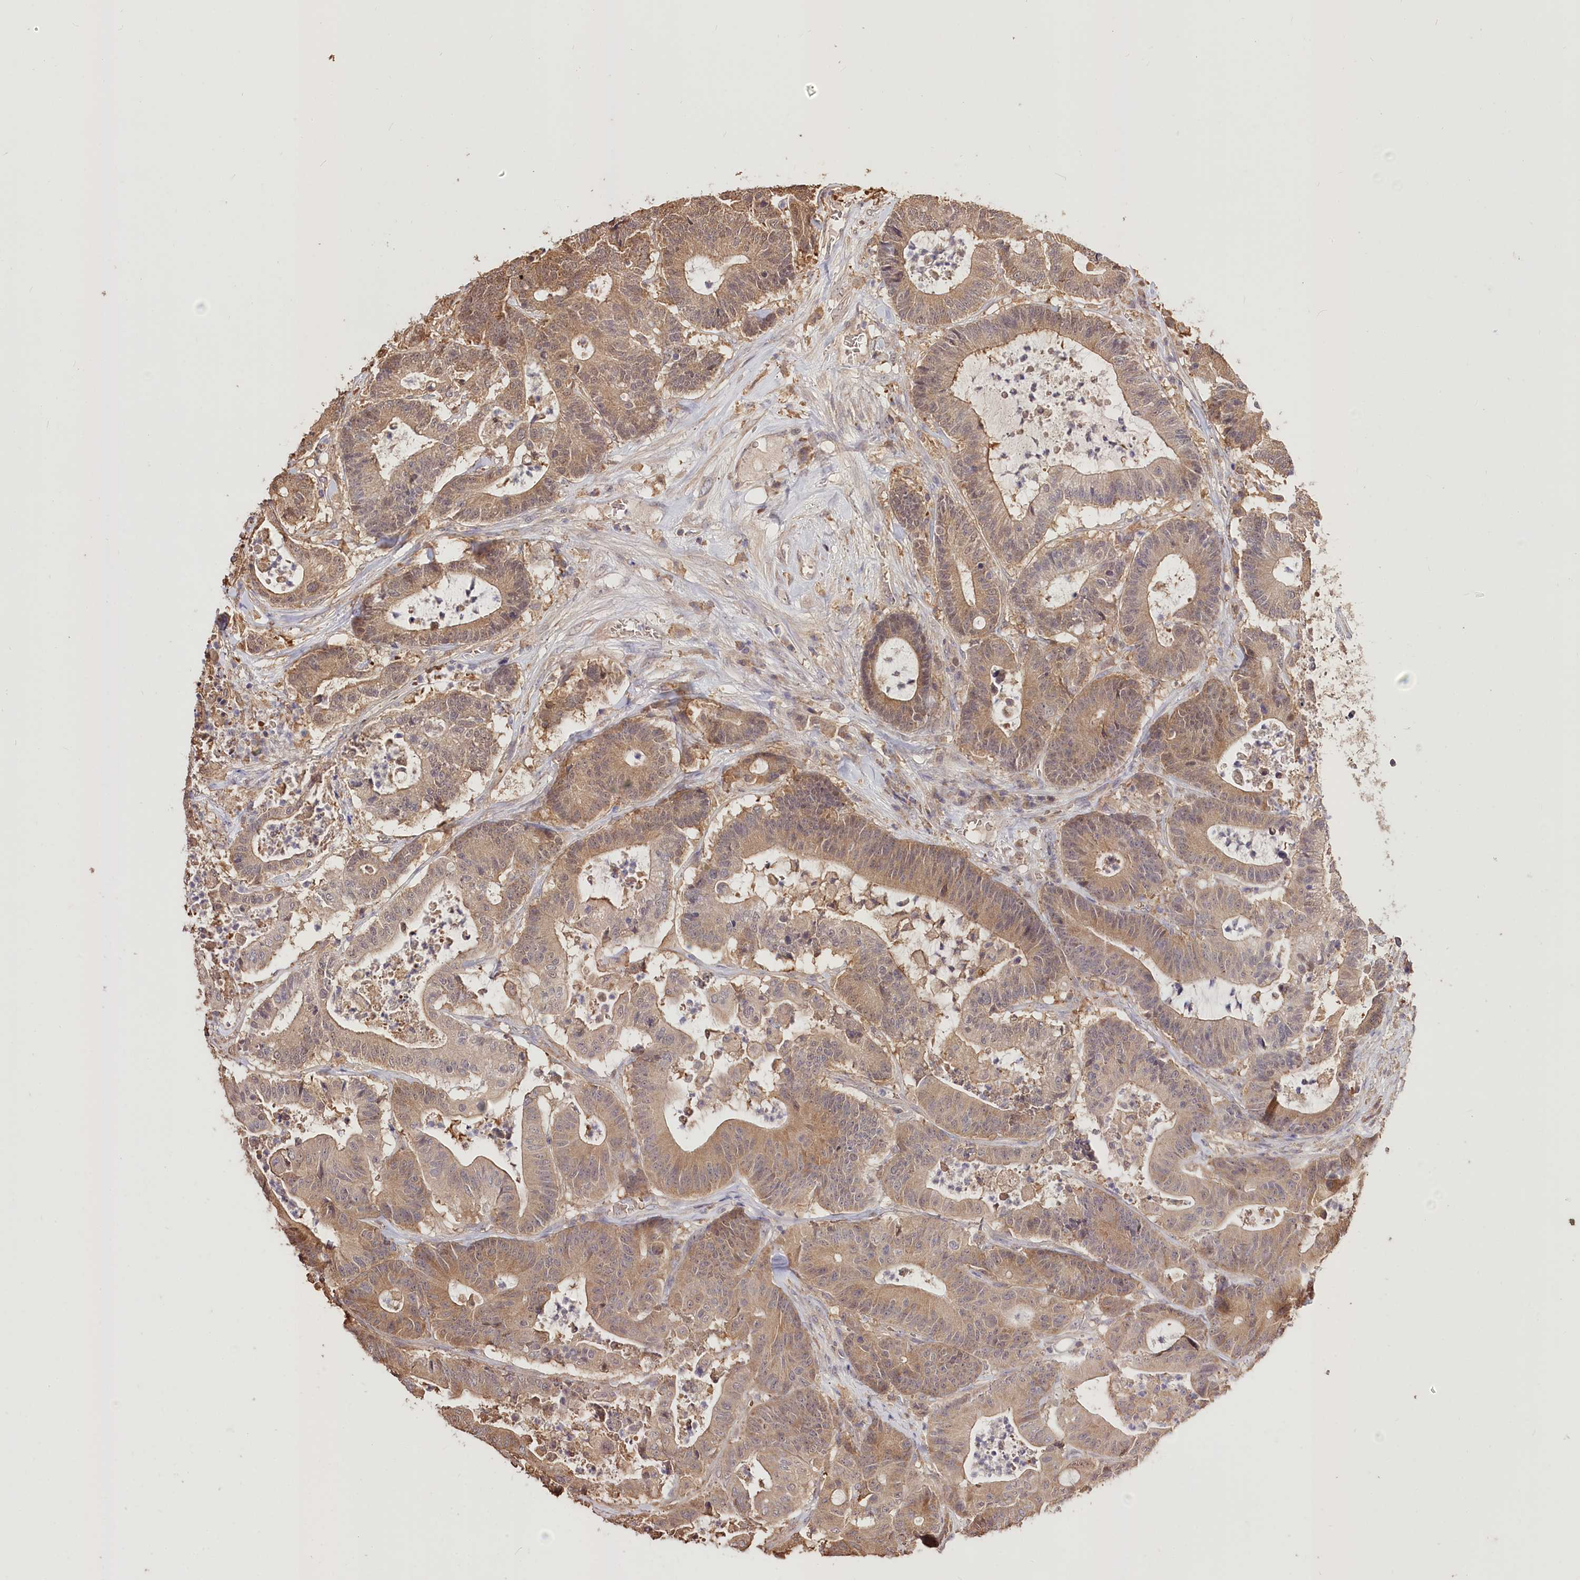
{"staining": {"intensity": "moderate", "quantity": ">75%", "location": "cytoplasmic/membranous"}, "tissue": "colorectal cancer", "cell_type": "Tumor cells", "image_type": "cancer", "snomed": [{"axis": "morphology", "description": "Adenocarcinoma, NOS"}, {"axis": "topography", "description": "Colon"}], "caption": "Immunohistochemistry (IHC) staining of colorectal cancer, which displays medium levels of moderate cytoplasmic/membranous positivity in approximately >75% of tumor cells indicating moderate cytoplasmic/membranous protein positivity. The staining was performed using DAB (brown) for protein detection and nuclei were counterstained in hematoxylin (blue).", "gene": "R3HDM2", "patient": {"sex": "female", "age": 84}}